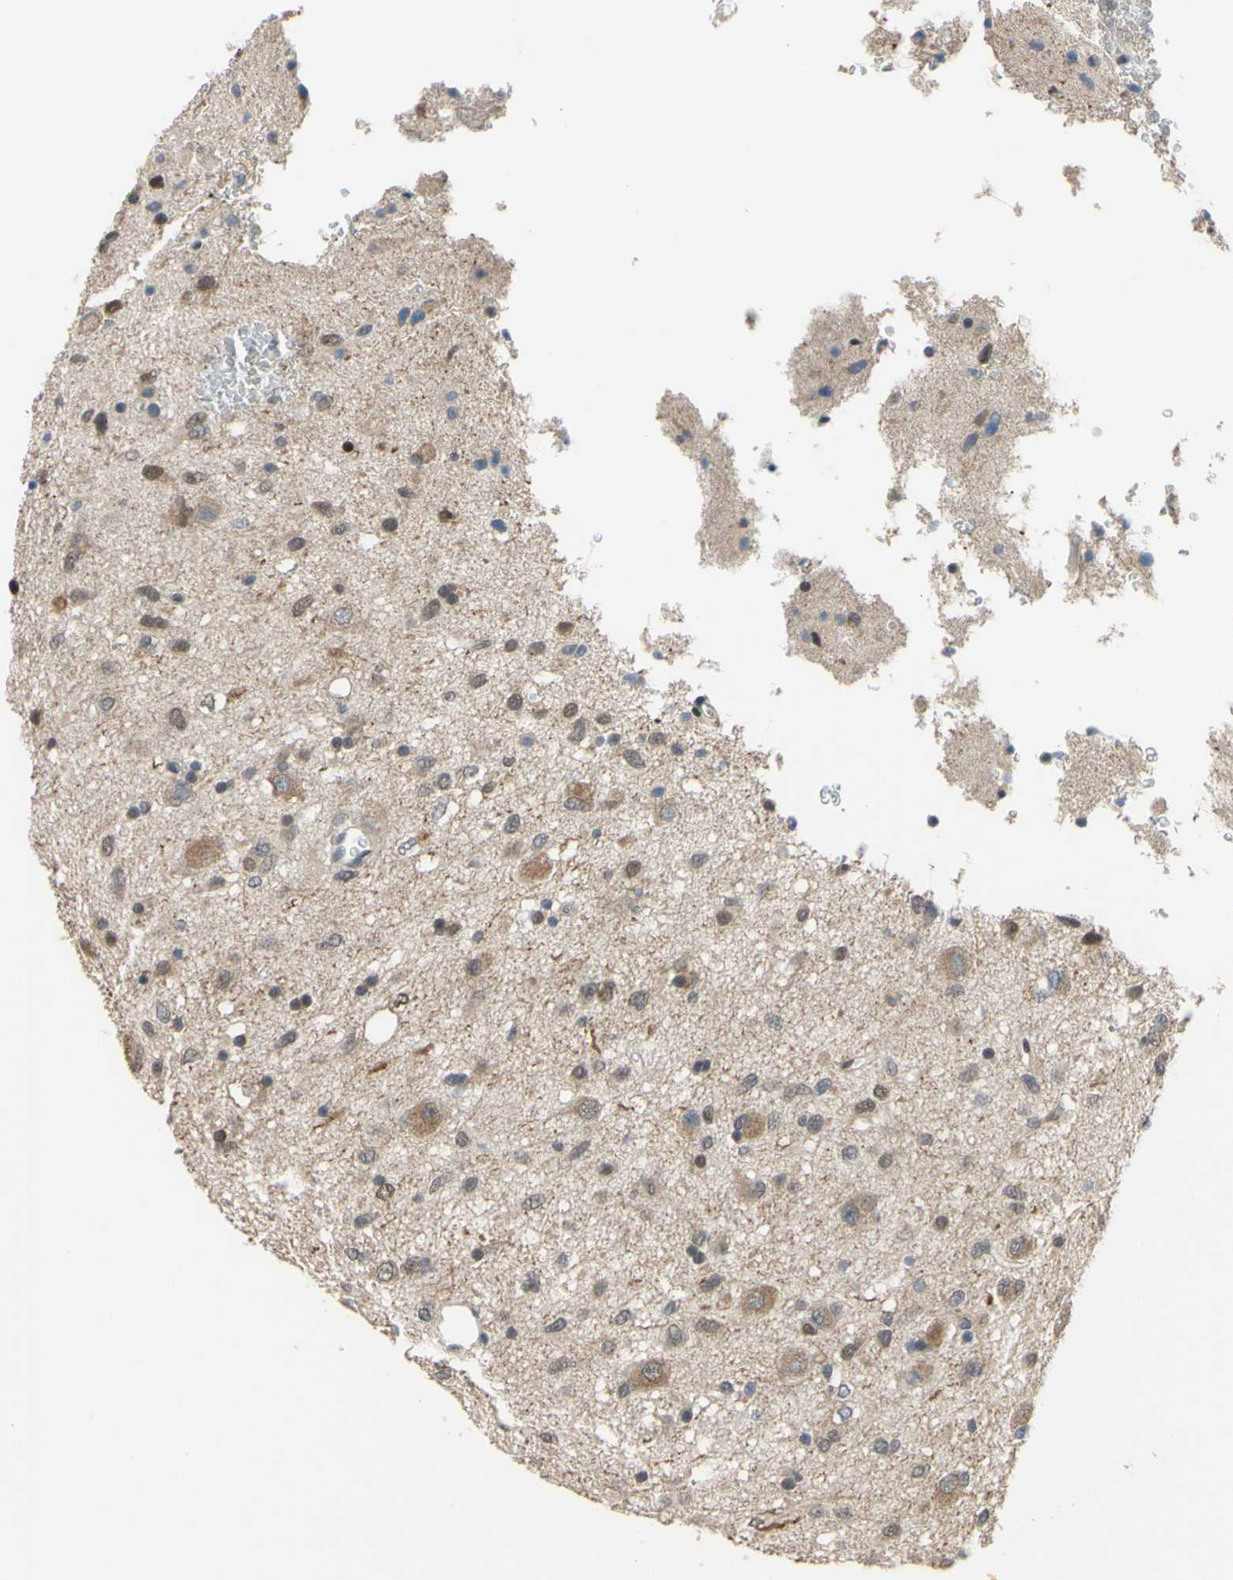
{"staining": {"intensity": "moderate", "quantity": ">75%", "location": "cytoplasmic/membranous,nuclear"}, "tissue": "glioma", "cell_type": "Tumor cells", "image_type": "cancer", "snomed": [{"axis": "morphology", "description": "Glioma, malignant, Low grade"}, {"axis": "topography", "description": "Brain"}], "caption": "Human malignant glioma (low-grade) stained with a protein marker shows moderate staining in tumor cells.", "gene": "SP4", "patient": {"sex": "male", "age": 77}}